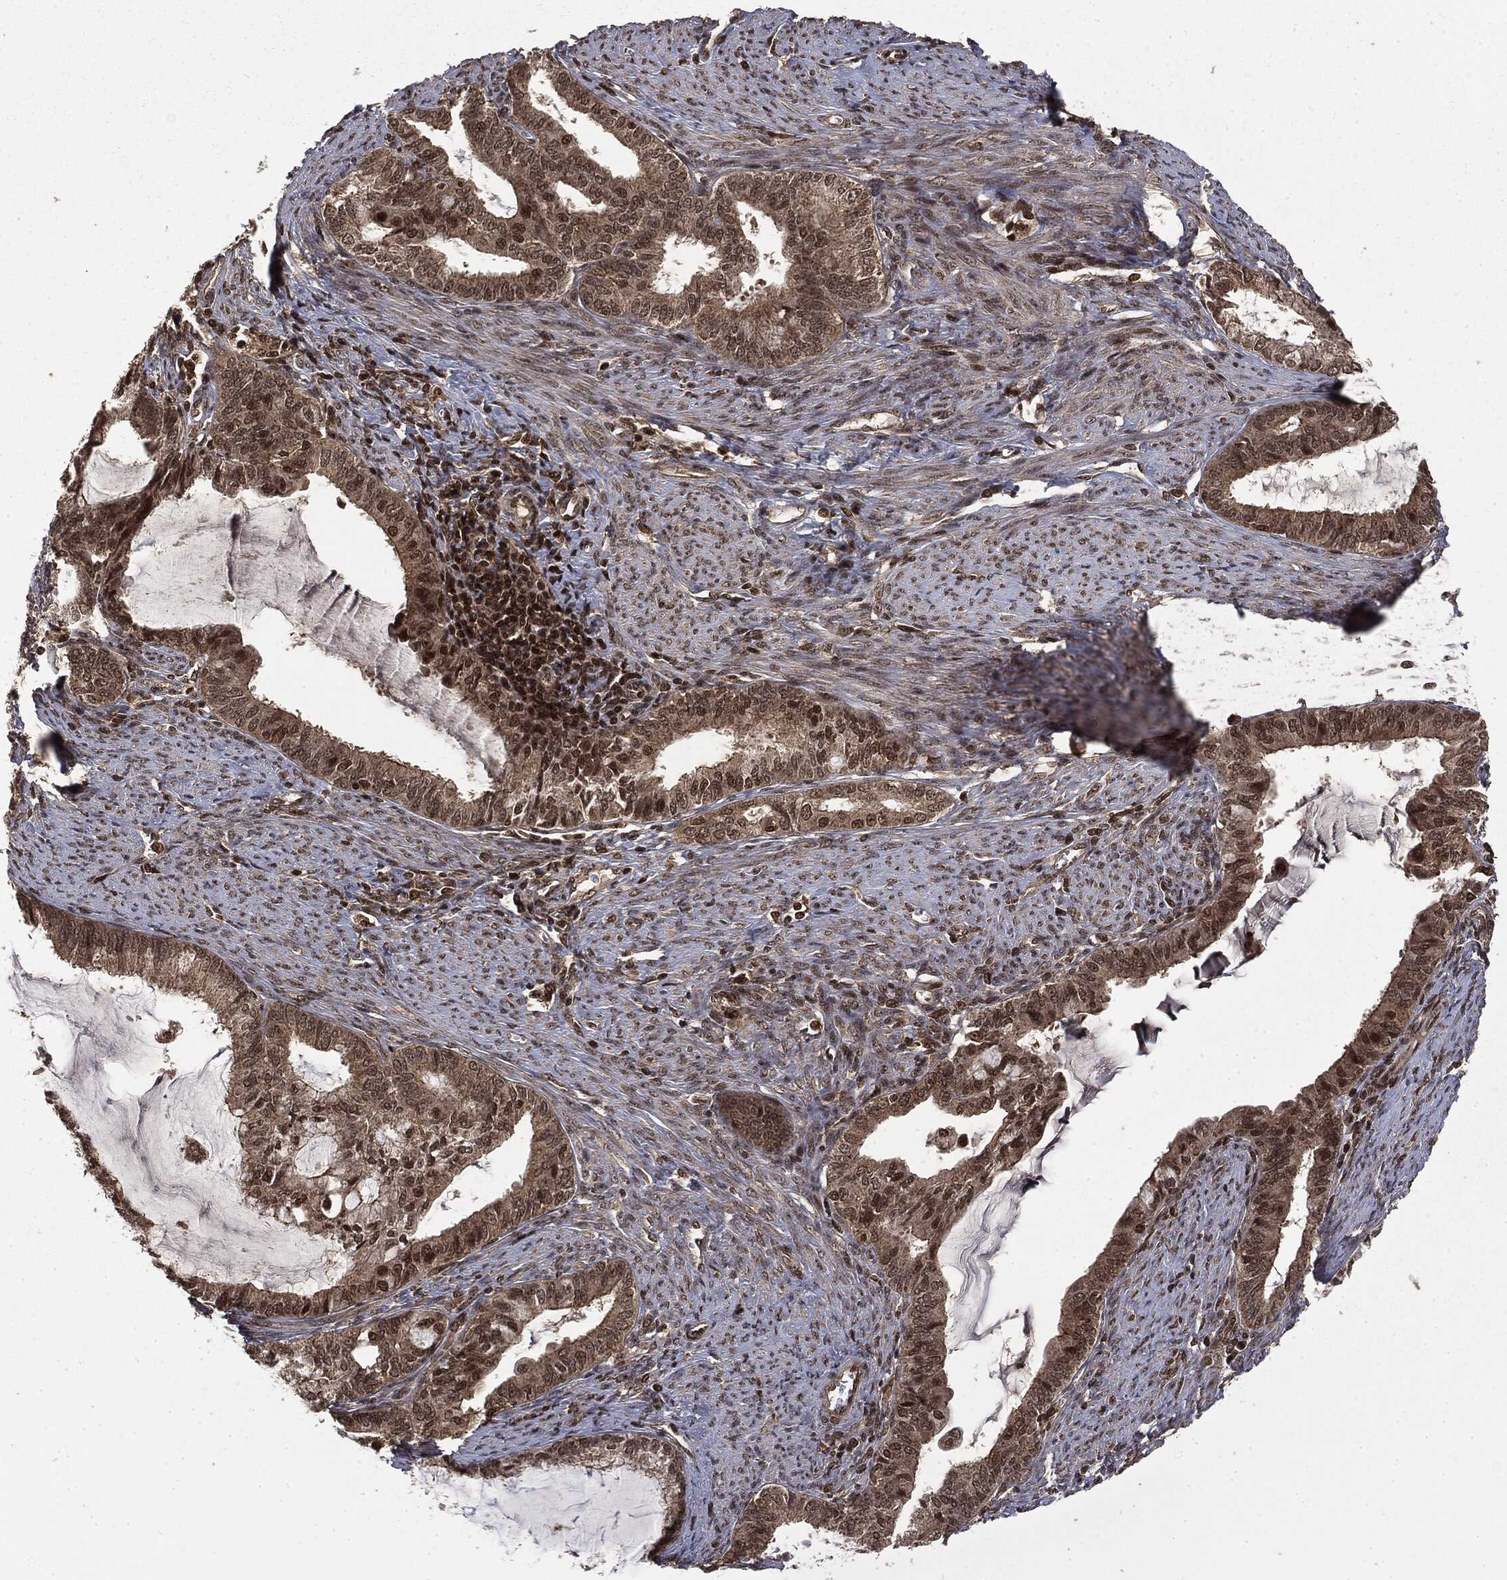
{"staining": {"intensity": "strong", "quantity": "<25%", "location": "nuclear"}, "tissue": "endometrial cancer", "cell_type": "Tumor cells", "image_type": "cancer", "snomed": [{"axis": "morphology", "description": "Adenocarcinoma, NOS"}, {"axis": "topography", "description": "Endometrium"}], "caption": "Immunohistochemical staining of endometrial cancer (adenocarcinoma) shows strong nuclear protein staining in approximately <25% of tumor cells.", "gene": "CTDP1", "patient": {"sex": "female", "age": 86}}